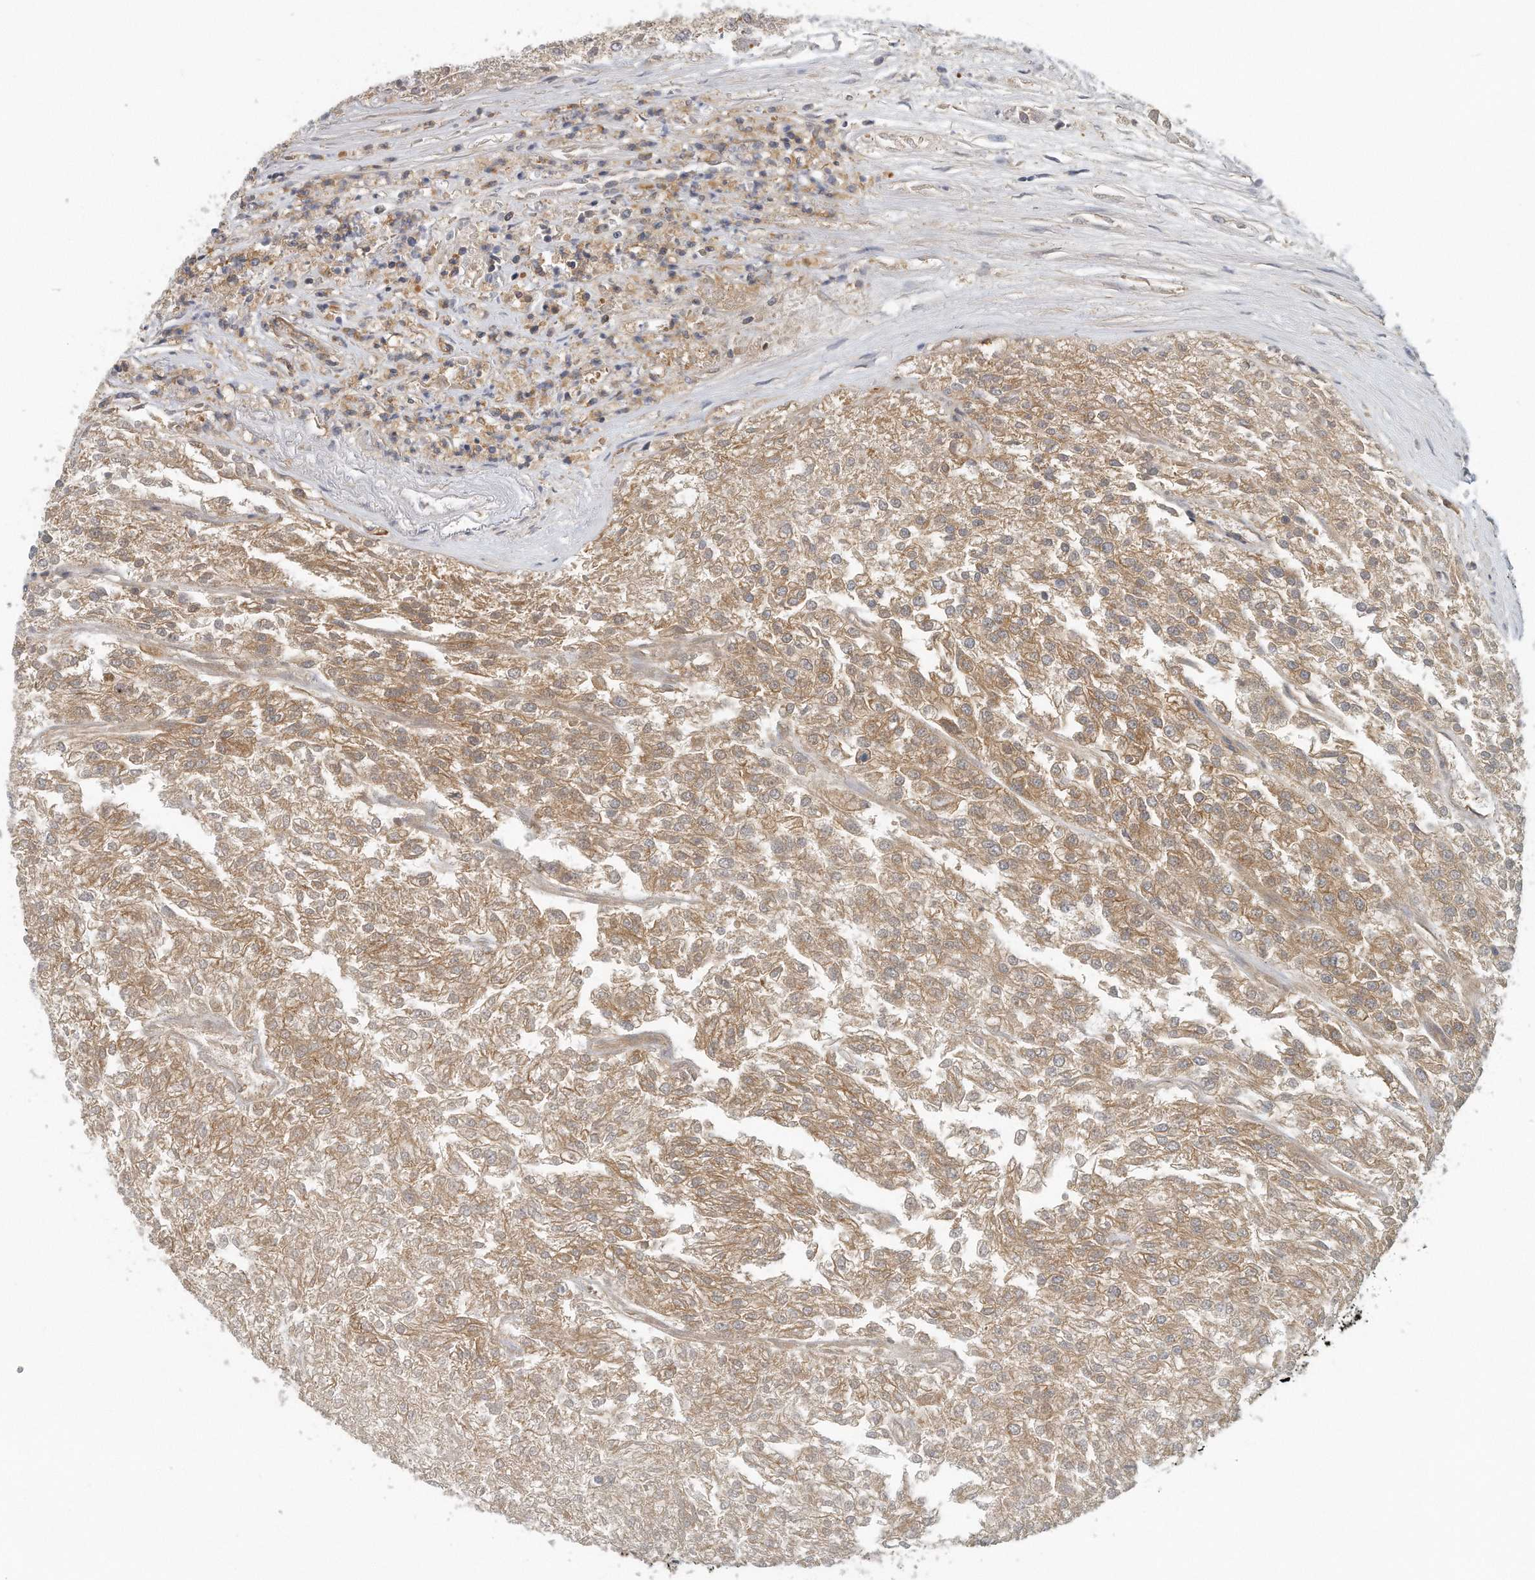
{"staining": {"intensity": "weak", "quantity": ">75%", "location": "cytoplasmic/membranous"}, "tissue": "renal cancer", "cell_type": "Tumor cells", "image_type": "cancer", "snomed": [{"axis": "morphology", "description": "Adenocarcinoma, NOS"}, {"axis": "topography", "description": "Kidney"}], "caption": "A high-resolution photomicrograph shows IHC staining of renal adenocarcinoma, which exhibits weak cytoplasmic/membranous positivity in about >75% of tumor cells.", "gene": "EIF3I", "patient": {"sex": "female", "age": 54}}